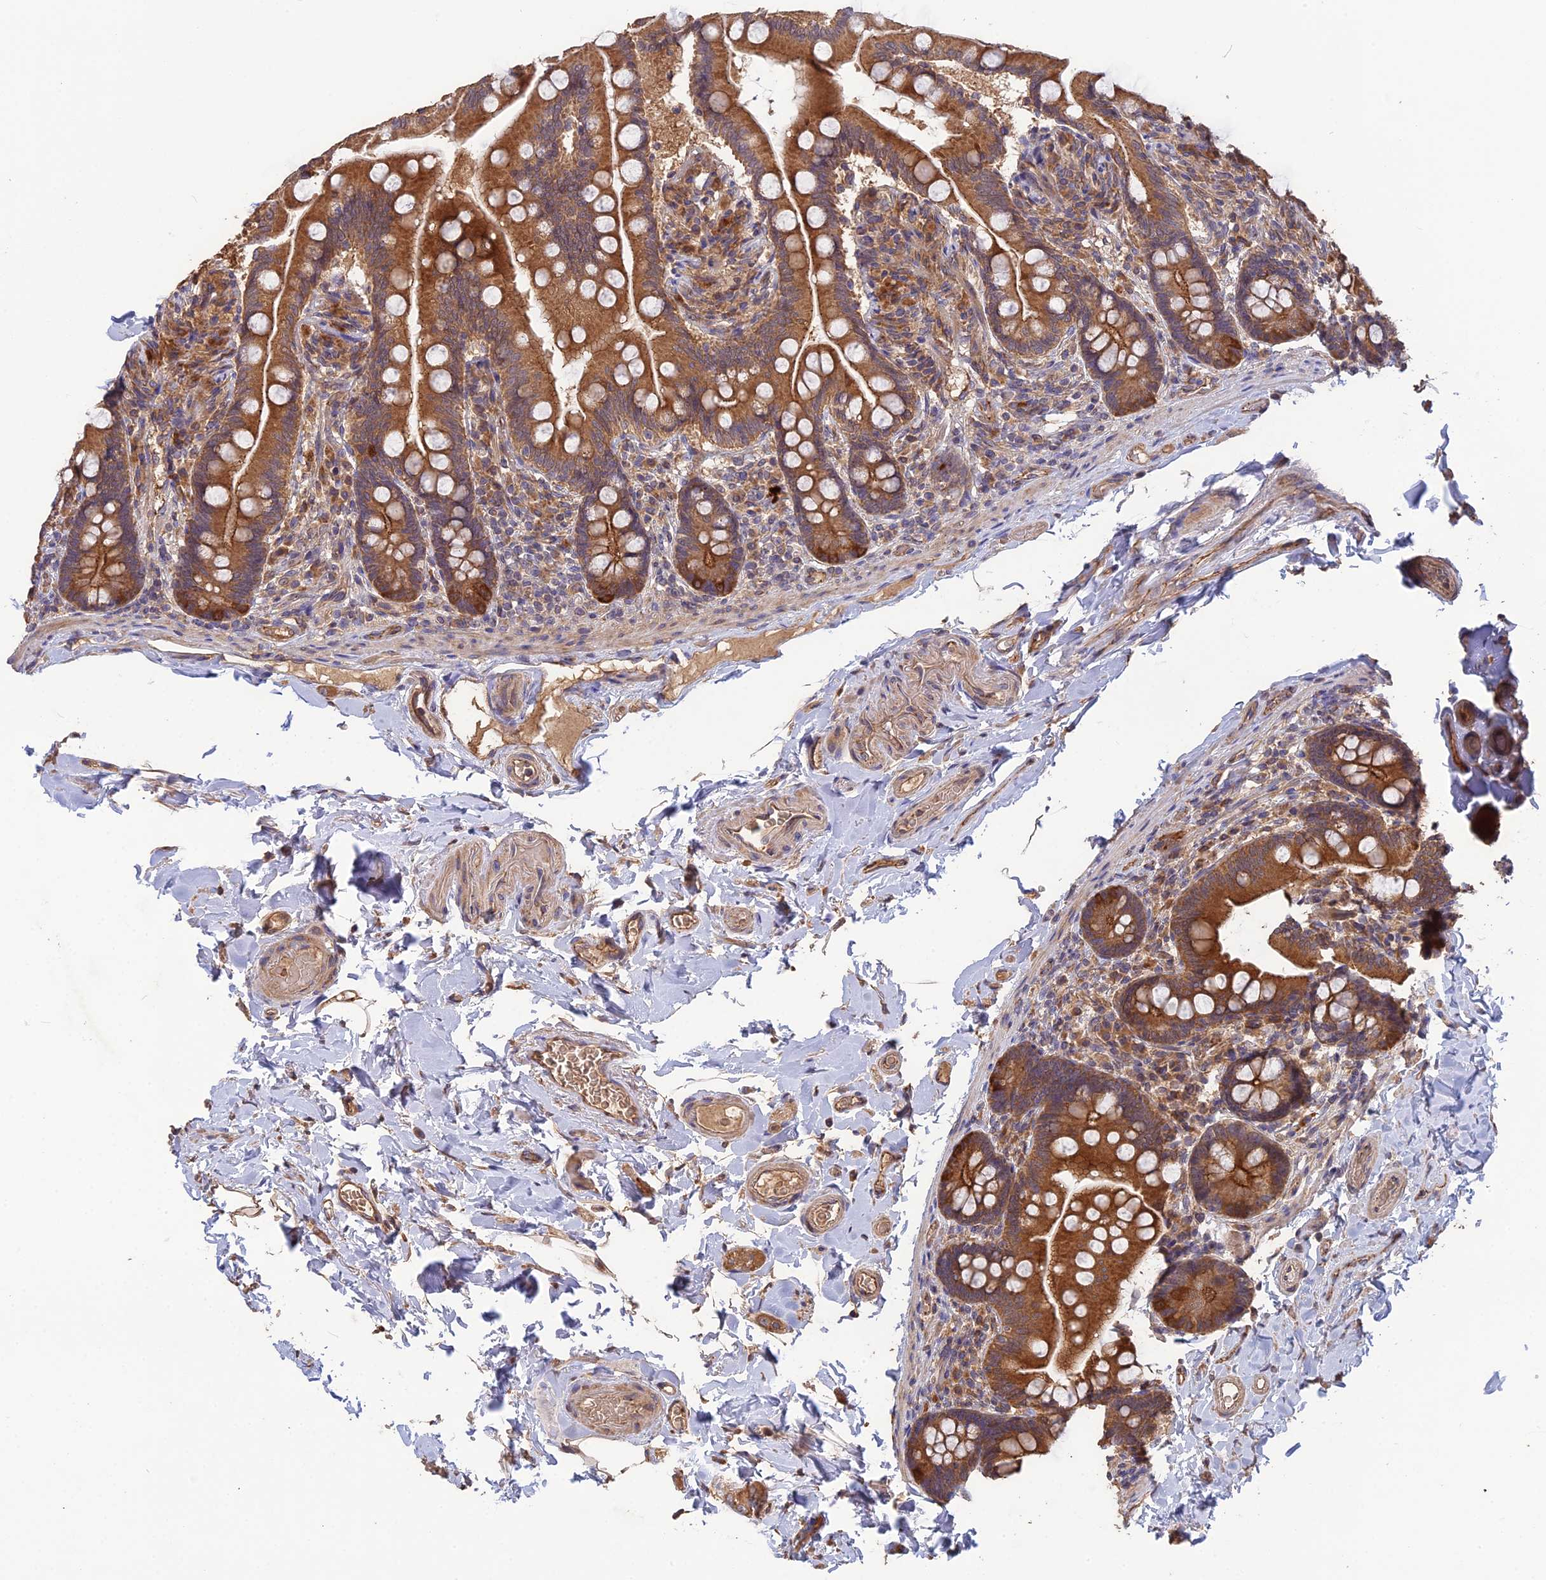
{"staining": {"intensity": "strong", "quantity": ">75%", "location": "cytoplasmic/membranous"}, "tissue": "small intestine", "cell_type": "Glandular cells", "image_type": "normal", "snomed": [{"axis": "morphology", "description": "Normal tissue, NOS"}, {"axis": "topography", "description": "Small intestine"}], "caption": "Approximately >75% of glandular cells in unremarkable small intestine exhibit strong cytoplasmic/membranous protein positivity as visualized by brown immunohistochemical staining.", "gene": "ARHGAP40", "patient": {"sex": "female", "age": 64}}